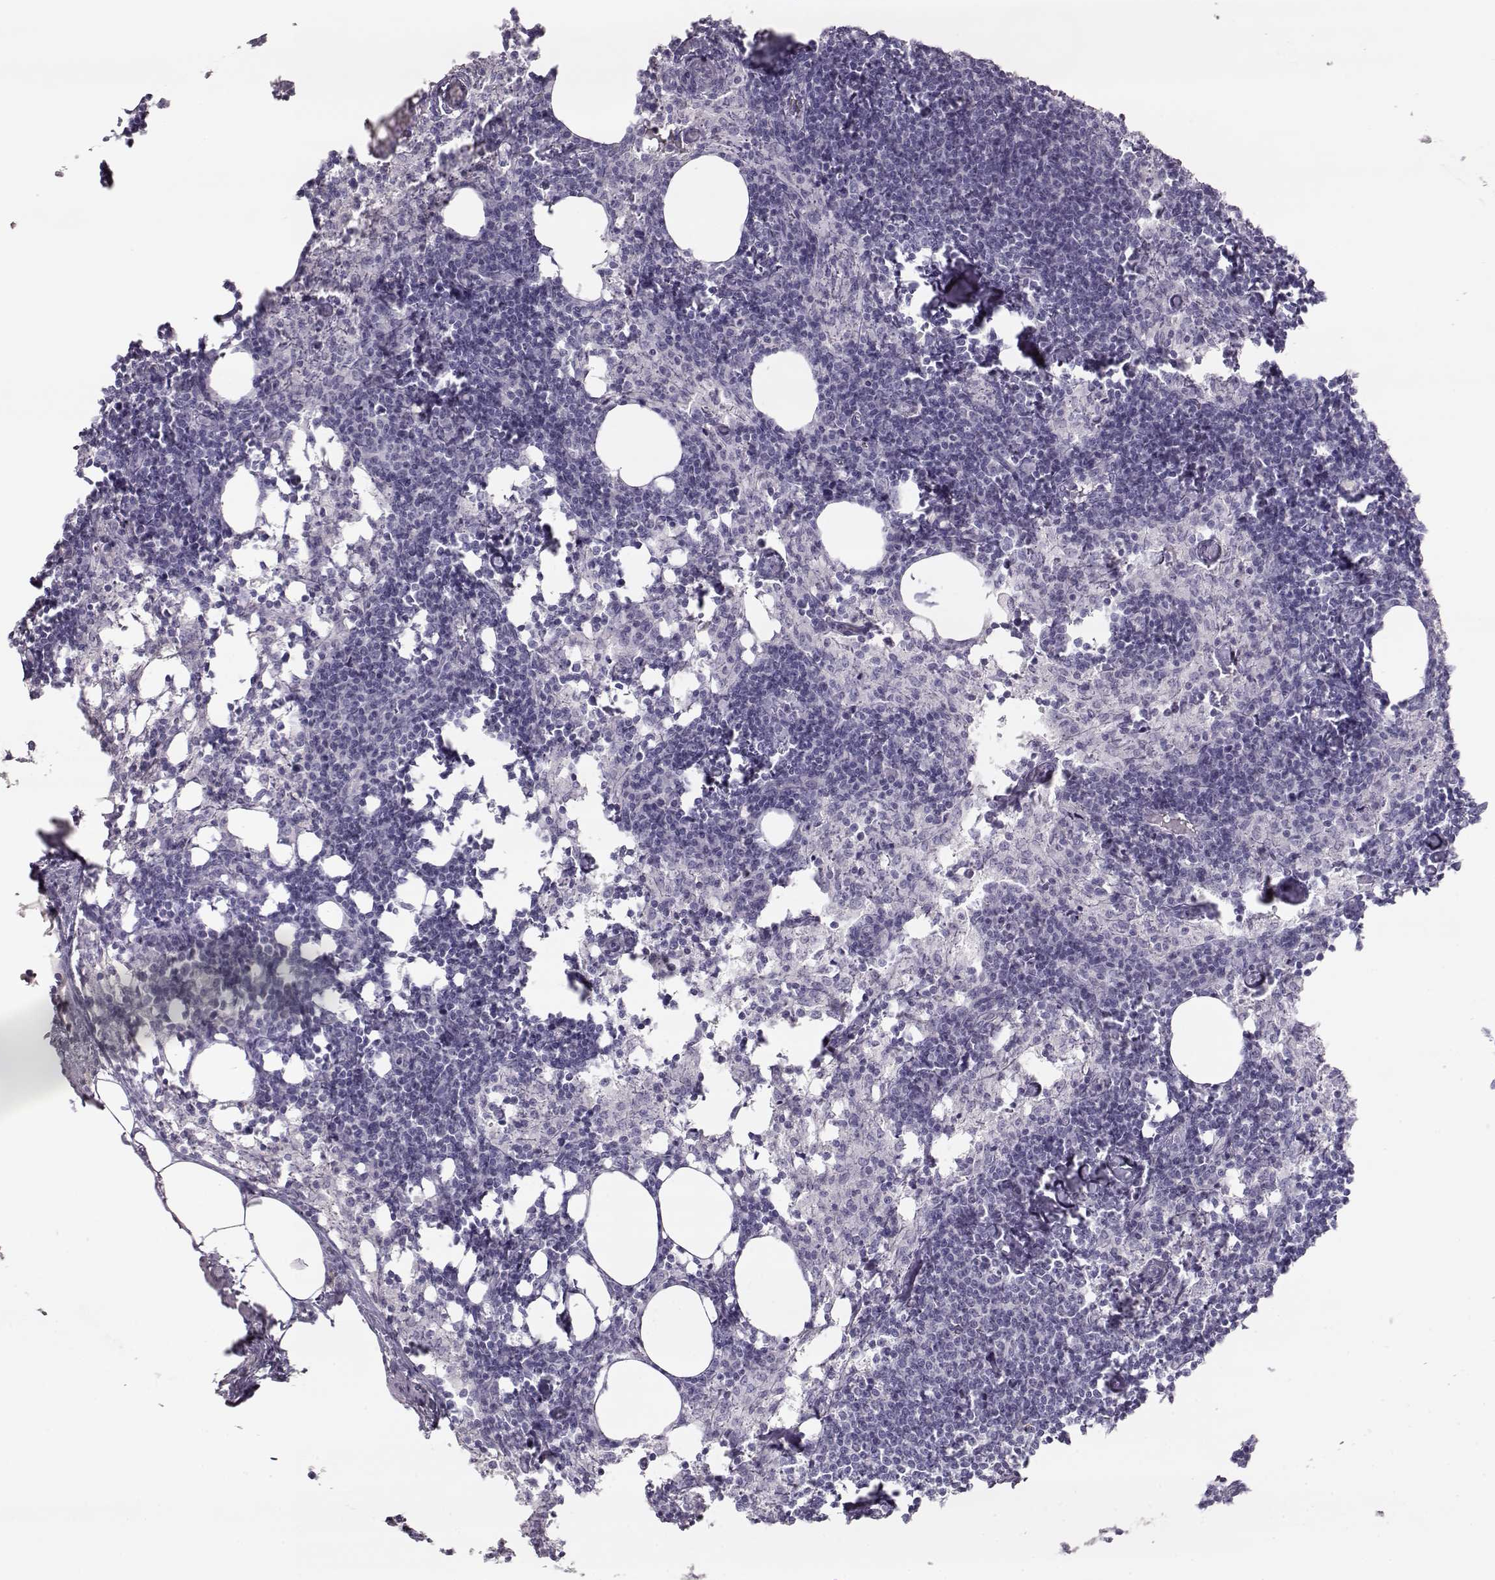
{"staining": {"intensity": "negative", "quantity": "none", "location": "none"}, "tissue": "lymph node", "cell_type": "Germinal center cells", "image_type": "normal", "snomed": [{"axis": "morphology", "description": "Normal tissue, NOS"}, {"axis": "topography", "description": "Lymph node"}], "caption": "A high-resolution image shows immunohistochemistry (IHC) staining of benign lymph node, which demonstrates no significant positivity in germinal center cells. (Brightfield microscopy of DAB (3,3'-diaminobenzidine) IHC at high magnification).", "gene": "MIP", "patient": {"sex": "female", "age": 52}}